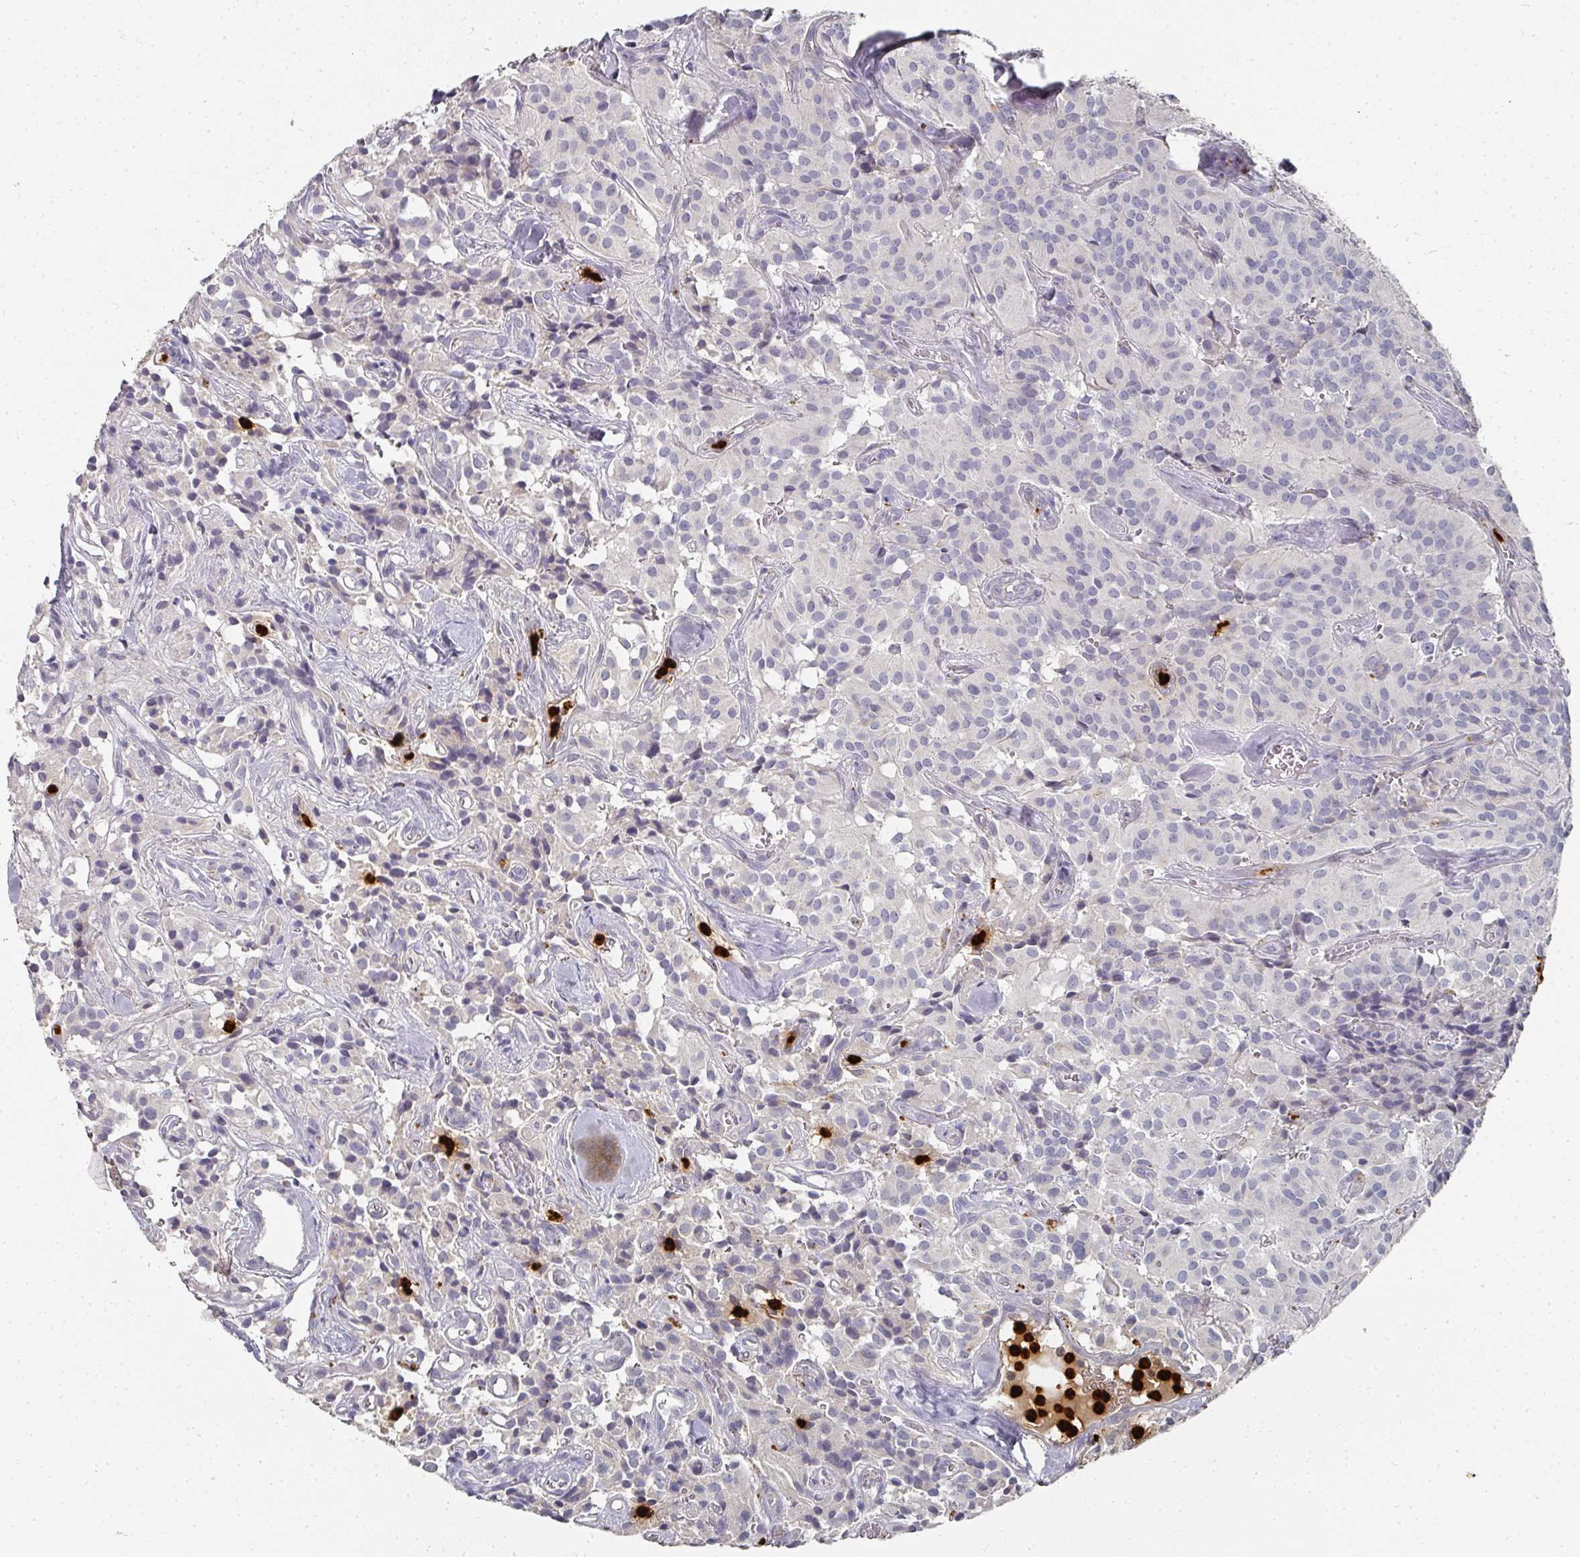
{"staining": {"intensity": "negative", "quantity": "none", "location": "none"}, "tissue": "glioma", "cell_type": "Tumor cells", "image_type": "cancer", "snomed": [{"axis": "morphology", "description": "Glioma, malignant, Low grade"}, {"axis": "topography", "description": "Brain"}], "caption": "High power microscopy micrograph of an immunohistochemistry (IHC) micrograph of glioma, revealing no significant expression in tumor cells. Brightfield microscopy of IHC stained with DAB (3,3'-diaminobenzidine) (brown) and hematoxylin (blue), captured at high magnification.", "gene": "CAMP", "patient": {"sex": "male", "age": 42}}